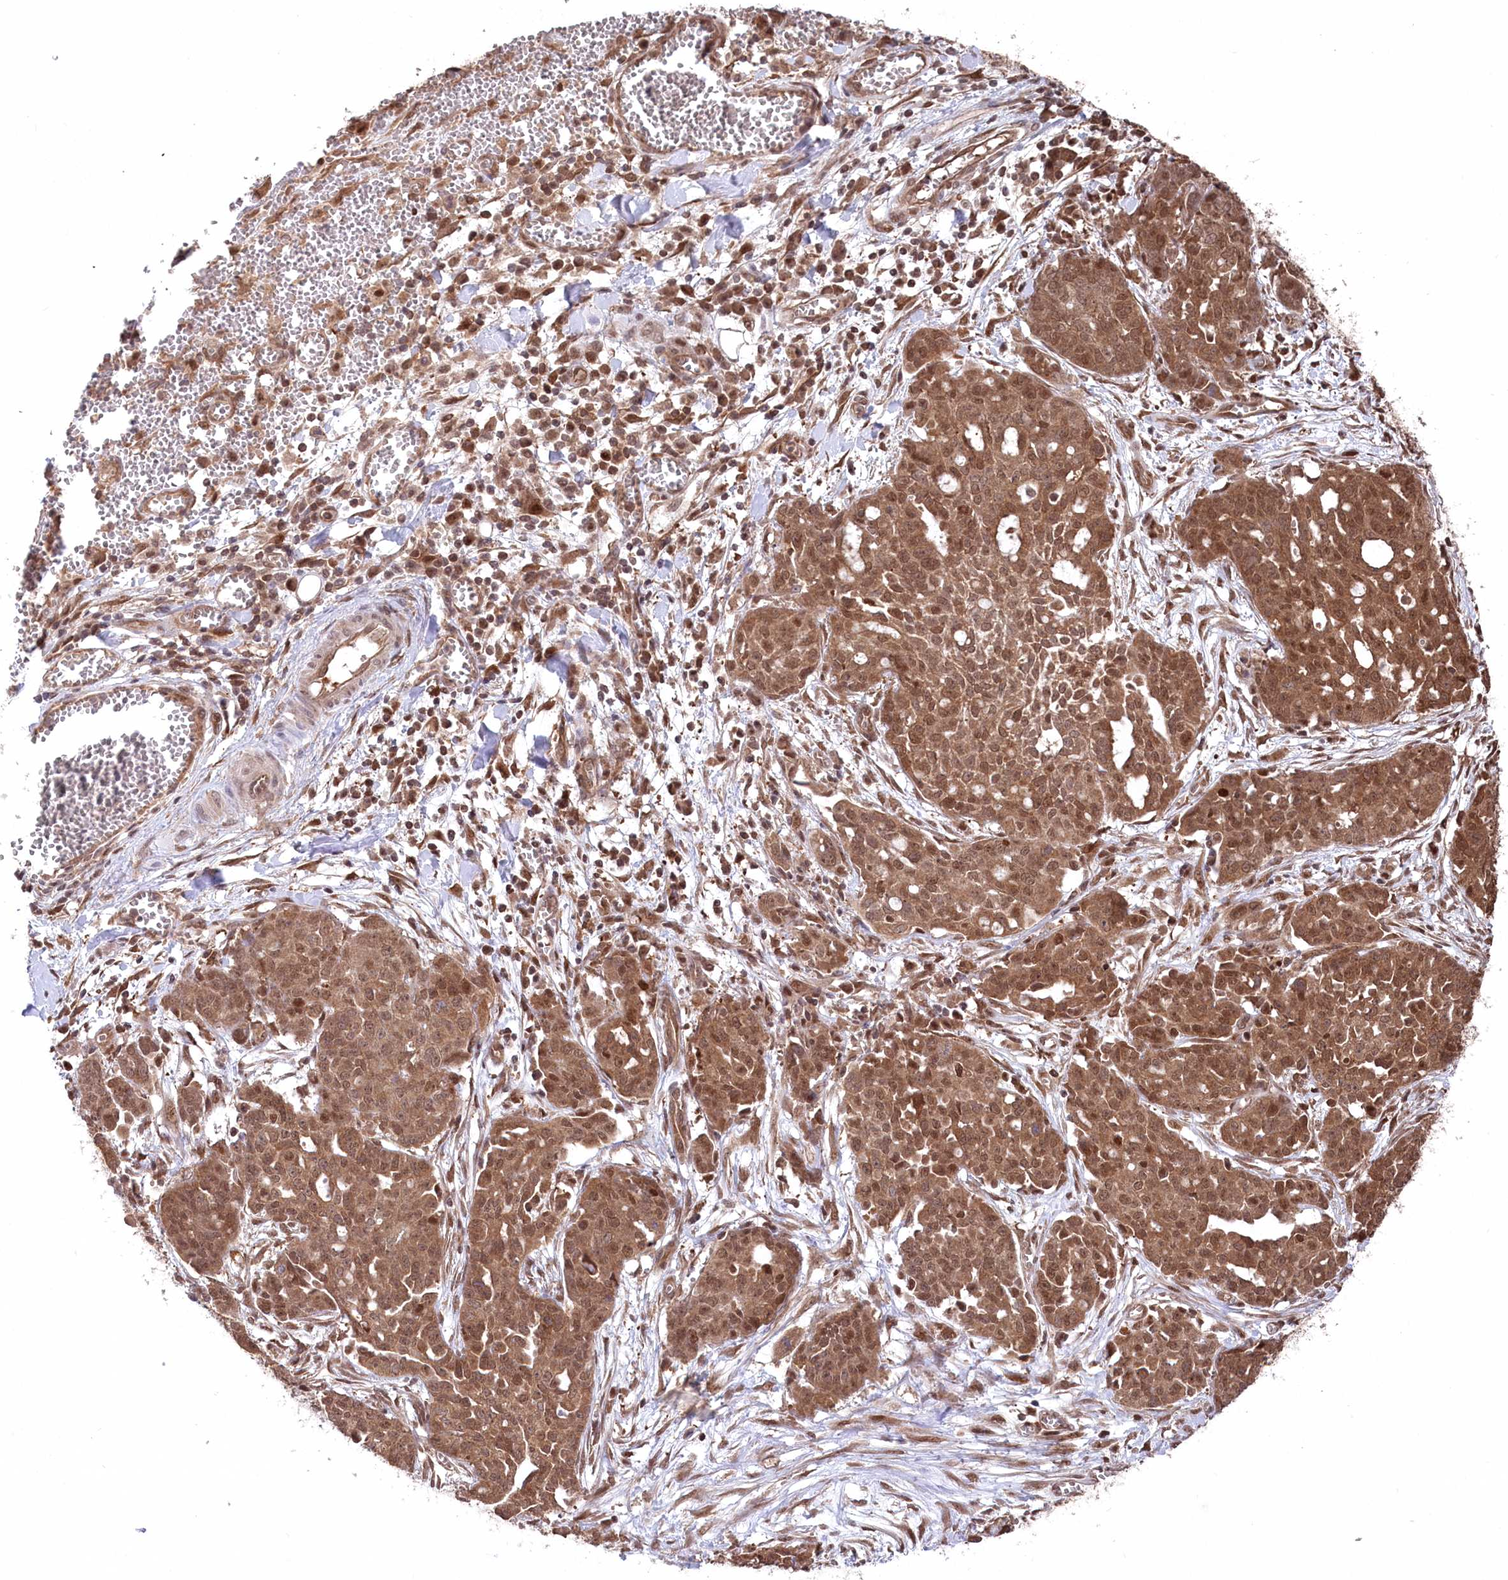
{"staining": {"intensity": "strong", "quantity": ">75%", "location": "cytoplasmic/membranous,nuclear"}, "tissue": "ovarian cancer", "cell_type": "Tumor cells", "image_type": "cancer", "snomed": [{"axis": "morphology", "description": "Cystadenocarcinoma, serous, NOS"}, {"axis": "topography", "description": "Soft tissue"}, {"axis": "topography", "description": "Ovary"}], "caption": "An immunohistochemistry (IHC) image of neoplastic tissue is shown. Protein staining in brown labels strong cytoplasmic/membranous and nuclear positivity in ovarian cancer (serous cystadenocarcinoma) within tumor cells. Nuclei are stained in blue.", "gene": "PSMA1", "patient": {"sex": "female", "age": 57}}